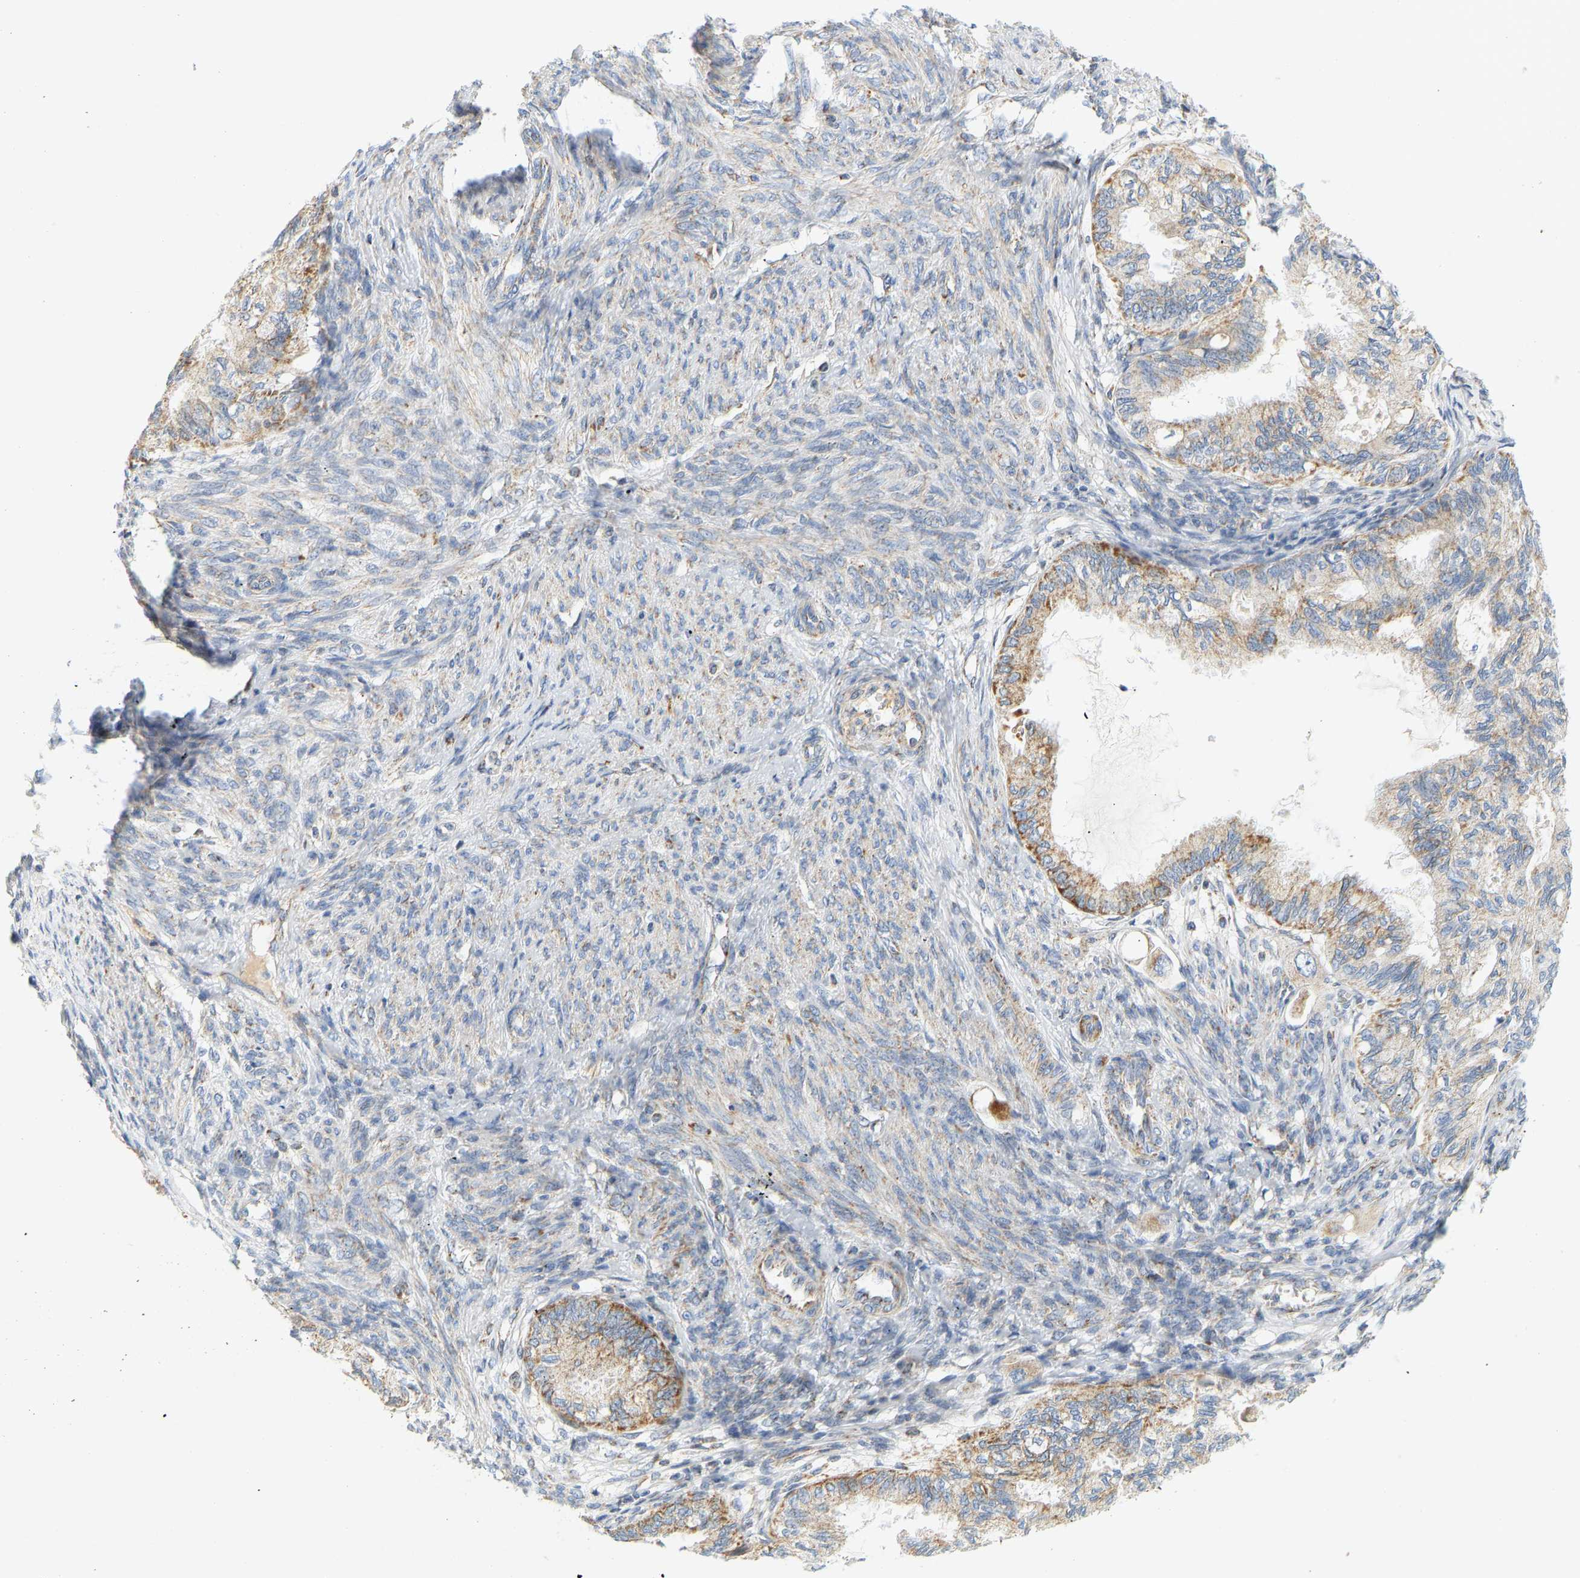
{"staining": {"intensity": "weak", "quantity": ">75%", "location": "cytoplasmic/membranous"}, "tissue": "cervical cancer", "cell_type": "Tumor cells", "image_type": "cancer", "snomed": [{"axis": "morphology", "description": "Normal tissue, NOS"}, {"axis": "morphology", "description": "Adenocarcinoma, NOS"}, {"axis": "topography", "description": "Cervix"}, {"axis": "topography", "description": "Endometrium"}], "caption": "This micrograph displays IHC staining of cervical adenocarcinoma, with low weak cytoplasmic/membranous staining in approximately >75% of tumor cells.", "gene": "GRPEL2", "patient": {"sex": "female", "age": 86}}